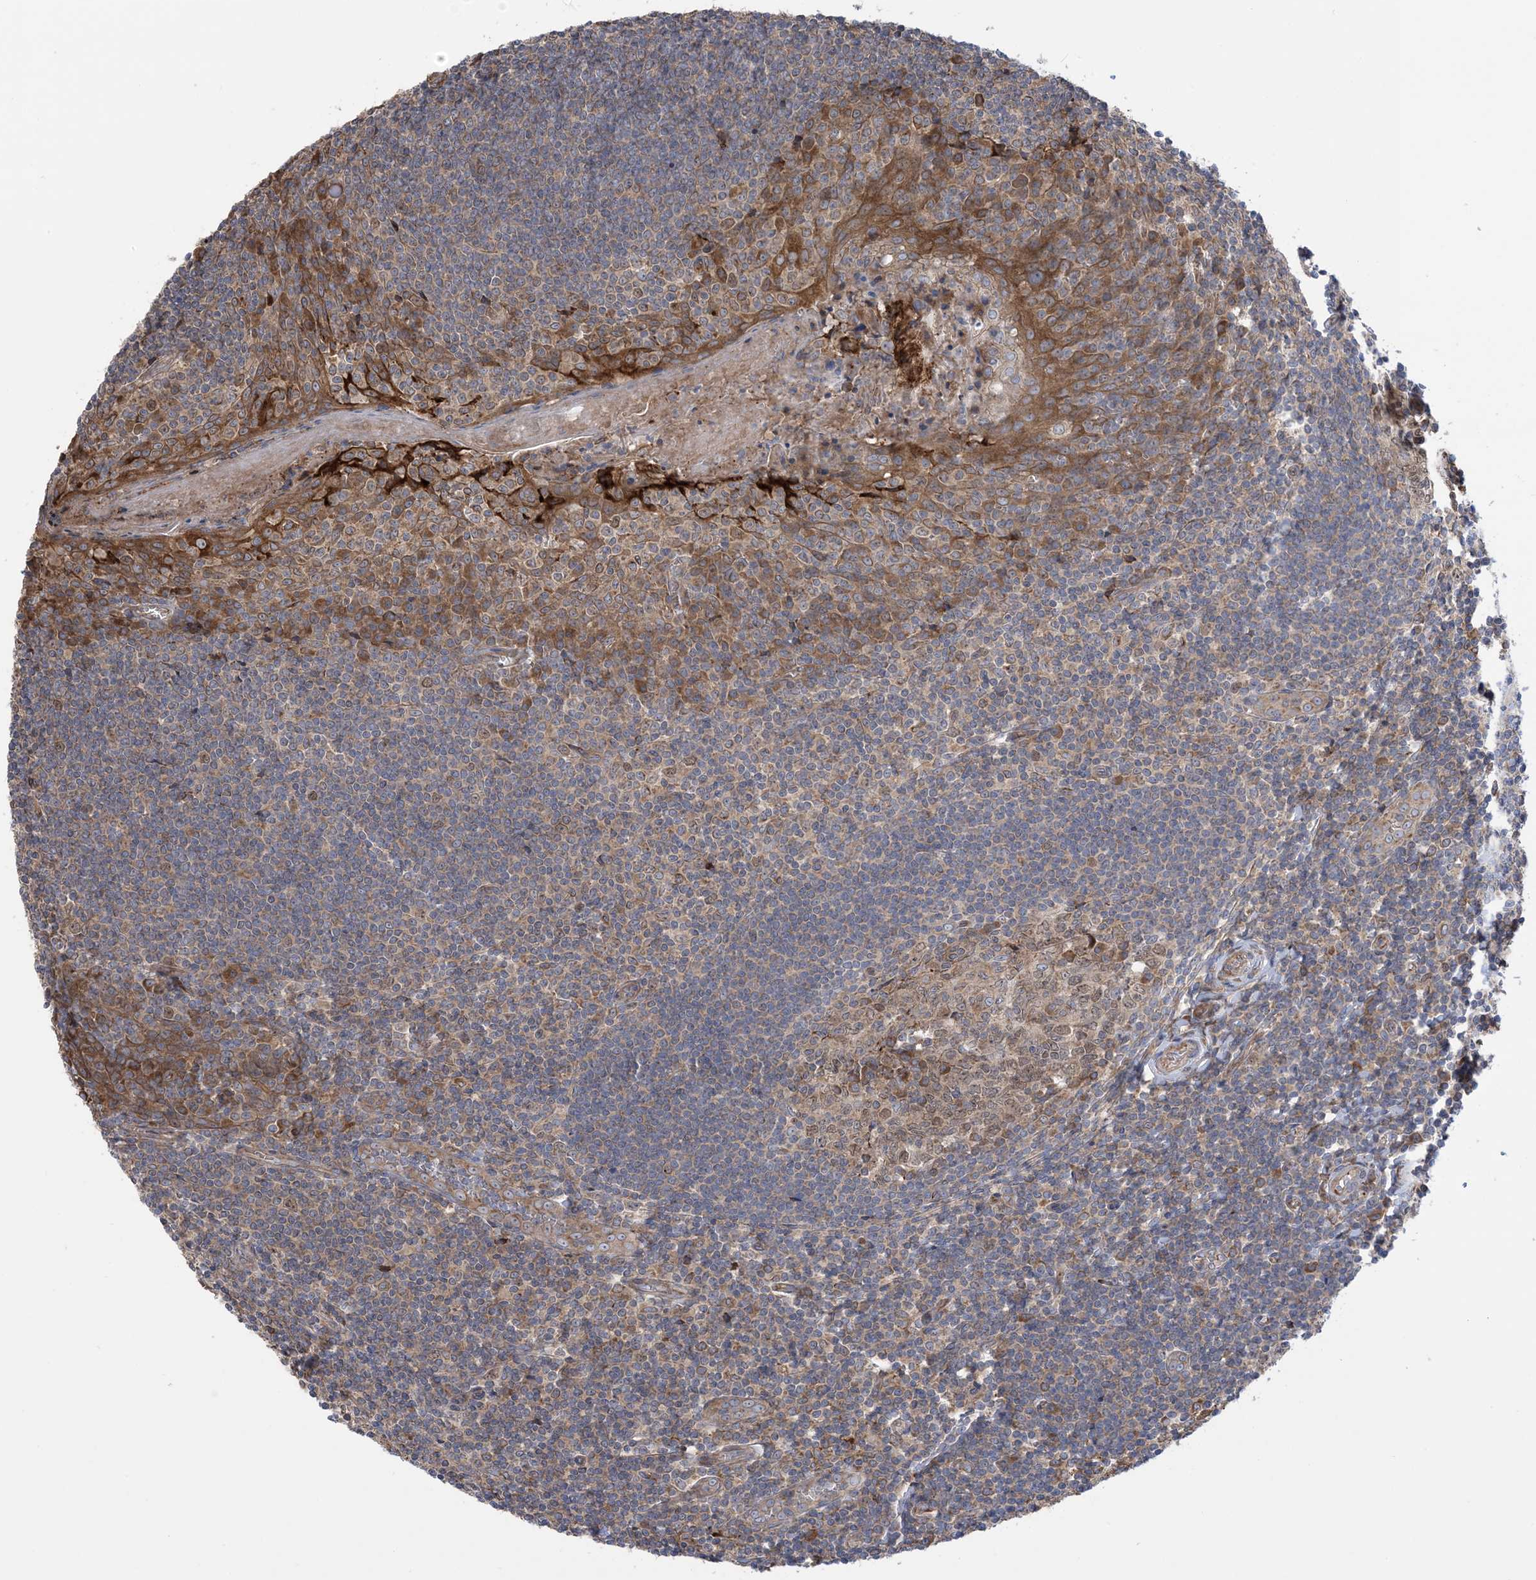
{"staining": {"intensity": "weak", "quantity": "<25%", "location": "cytoplasmic/membranous"}, "tissue": "tonsil", "cell_type": "Germinal center cells", "image_type": "normal", "snomed": [{"axis": "morphology", "description": "Normal tissue, NOS"}, {"axis": "topography", "description": "Tonsil"}], "caption": "Germinal center cells show no significant expression in benign tonsil. (IHC, brightfield microscopy, high magnification).", "gene": "CLEC16A", "patient": {"sex": "male", "age": 27}}